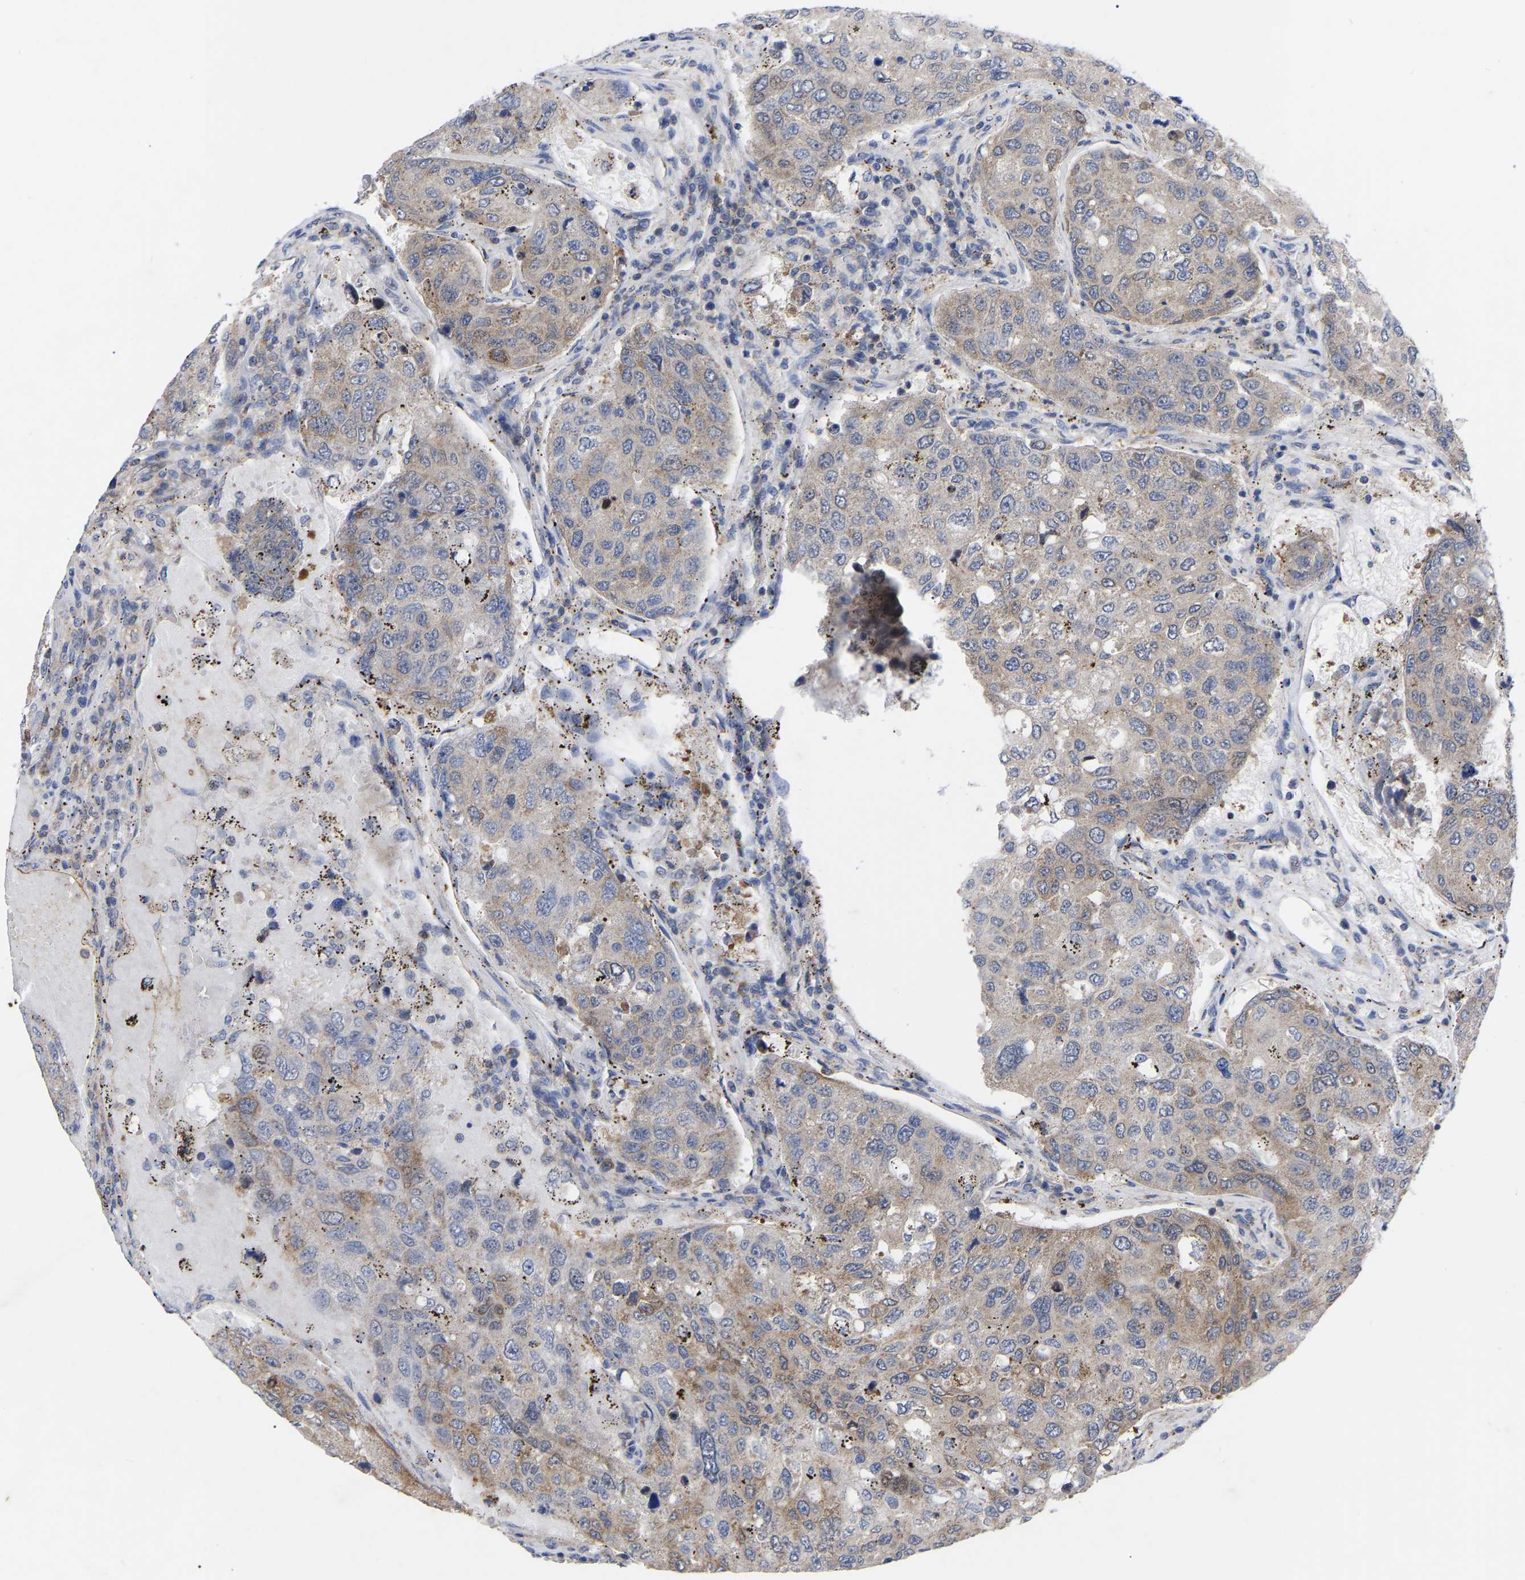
{"staining": {"intensity": "weak", "quantity": "25%-75%", "location": "cytoplasmic/membranous"}, "tissue": "urothelial cancer", "cell_type": "Tumor cells", "image_type": "cancer", "snomed": [{"axis": "morphology", "description": "Urothelial carcinoma, High grade"}, {"axis": "topography", "description": "Lymph node"}, {"axis": "topography", "description": "Urinary bladder"}], "caption": "Urothelial carcinoma (high-grade) was stained to show a protein in brown. There is low levels of weak cytoplasmic/membranous positivity in approximately 25%-75% of tumor cells. (Brightfield microscopy of DAB IHC at high magnification).", "gene": "TCP1", "patient": {"sex": "male", "age": 51}}